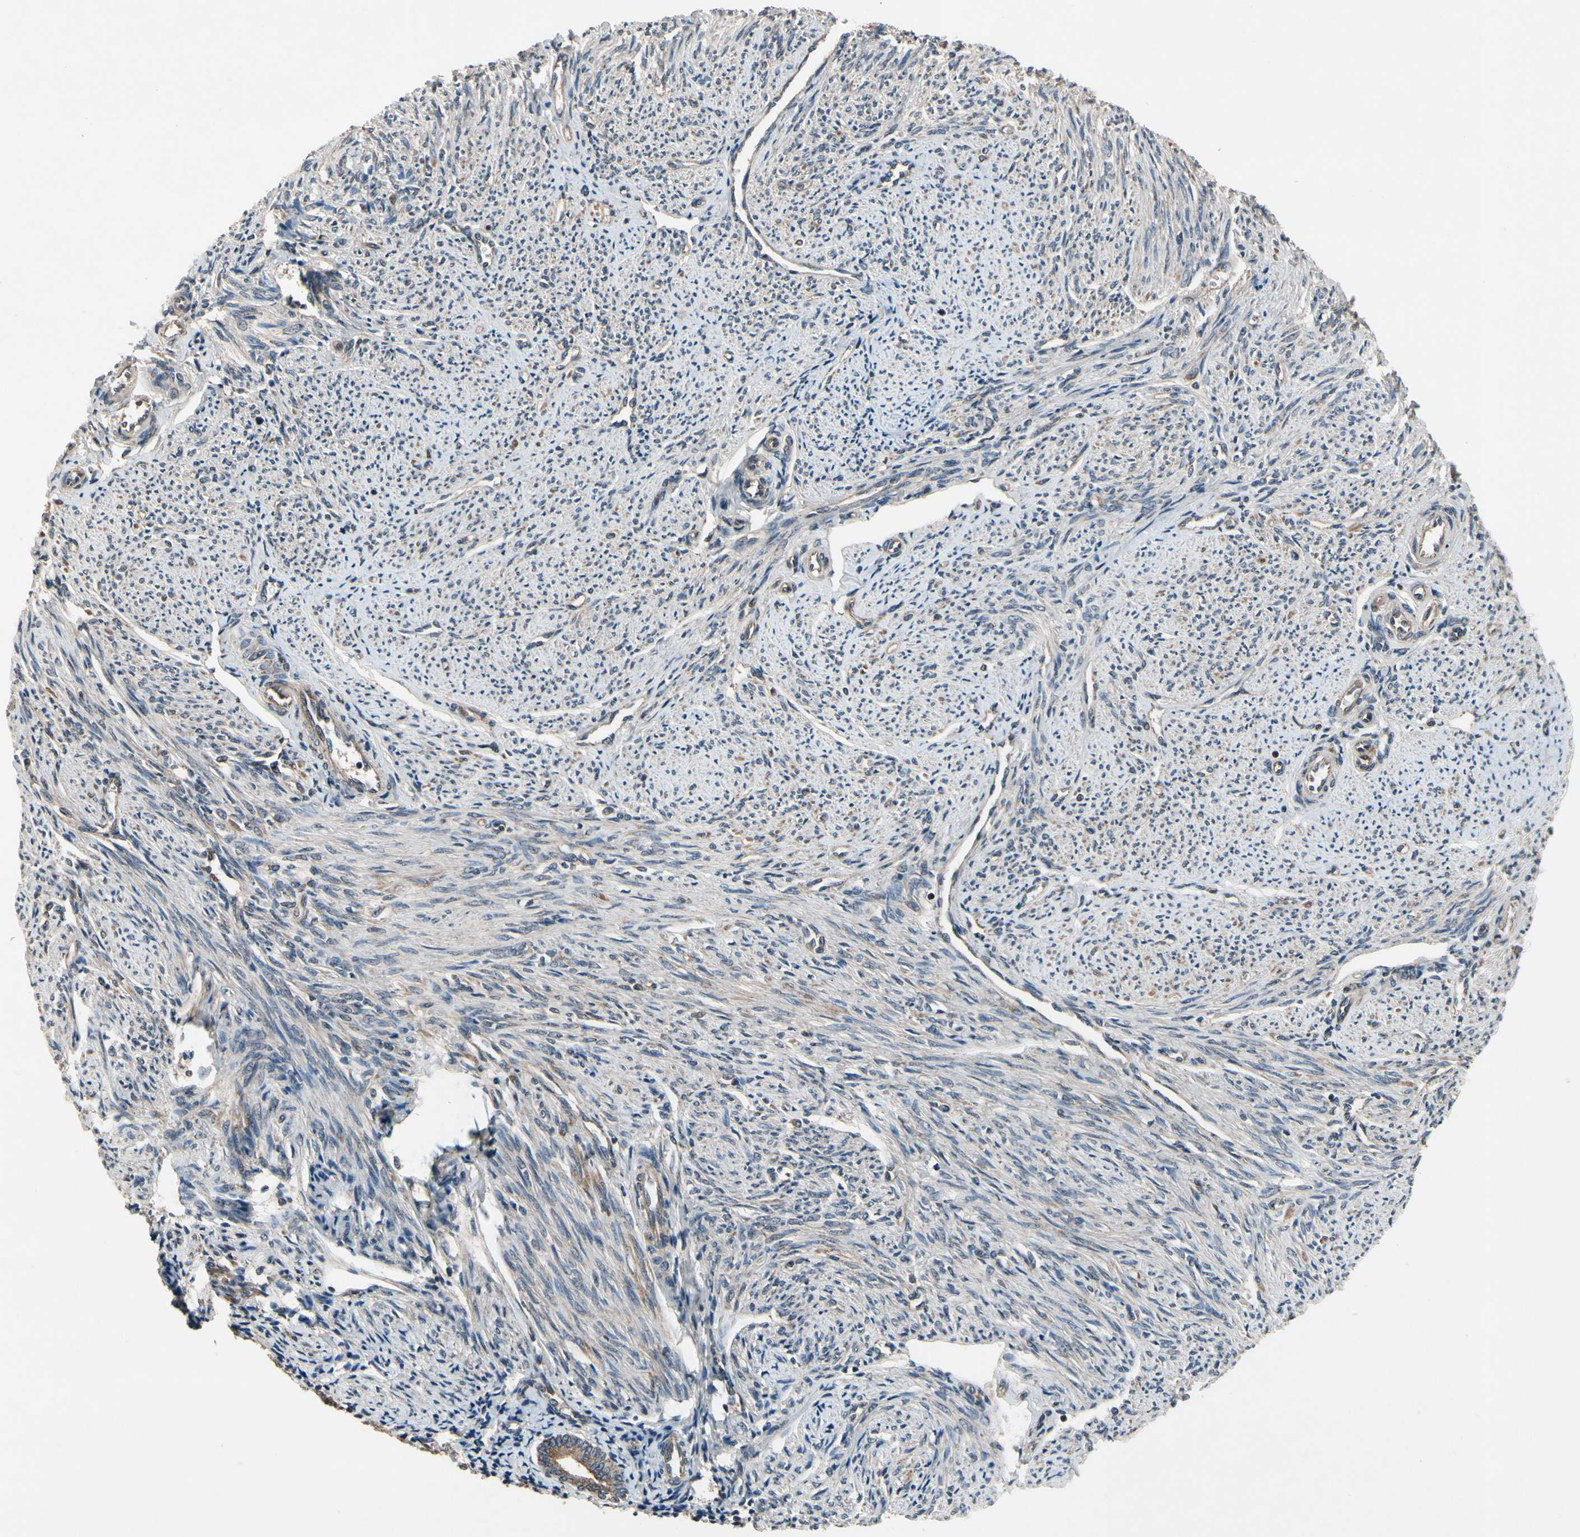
{"staining": {"intensity": "weak", "quantity": "25%-75%", "location": "cytoplasmic/membranous"}, "tissue": "smooth muscle", "cell_type": "Smooth muscle cells", "image_type": "normal", "snomed": [{"axis": "morphology", "description": "Normal tissue, NOS"}, {"axis": "topography", "description": "Smooth muscle"}], "caption": "A low amount of weak cytoplasmic/membranous positivity is present in approximately 25%-75% of smooth muscle cells in benign smooth muscle. Nuclei are stained in blue.", "gene": "MBTPS2", "patient": {"sex": "female", "age": 65}}